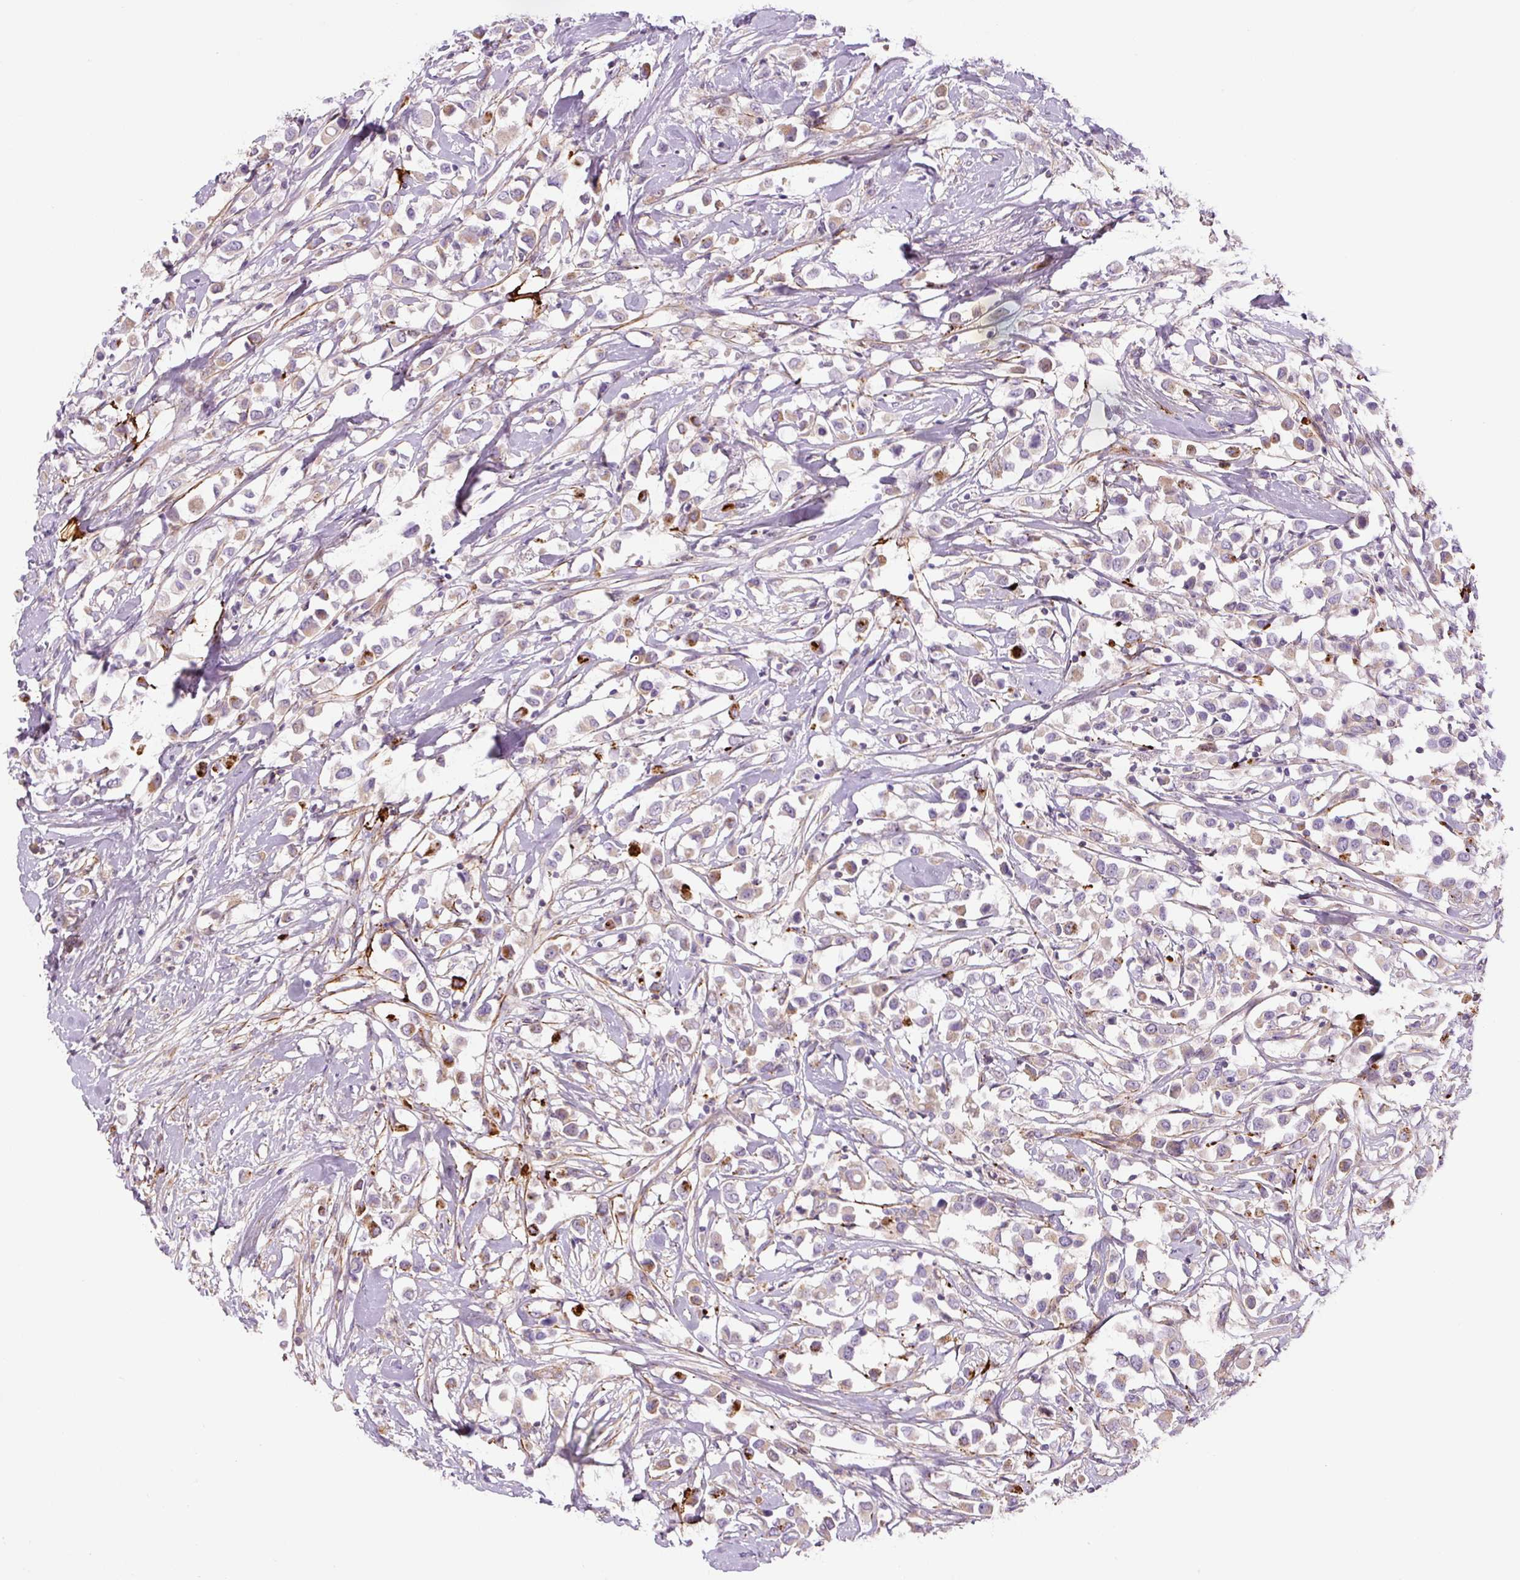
{"staining": {"intensity": "strong", "quantity": "<25%", "location": "cytoplasmic/membranous"}, "tissue": "breast cancer", "cell_type": "Tumor cells", "image_type": "cancer", "snomed": [{"axis": "morphology", "description": "Duct carcinoma"}, {"axis": "topography", "description": "Breast"}], "caption": "A histopathology image showing strong cytoplasmic/membranous expression in approximately <25% of tumor cells in invasive ductal carcinoma (breast), as visualized by brown immunohistochemical staining.", "gene": "CCNI2", "patient": {"sex": "female", "age": 61}}